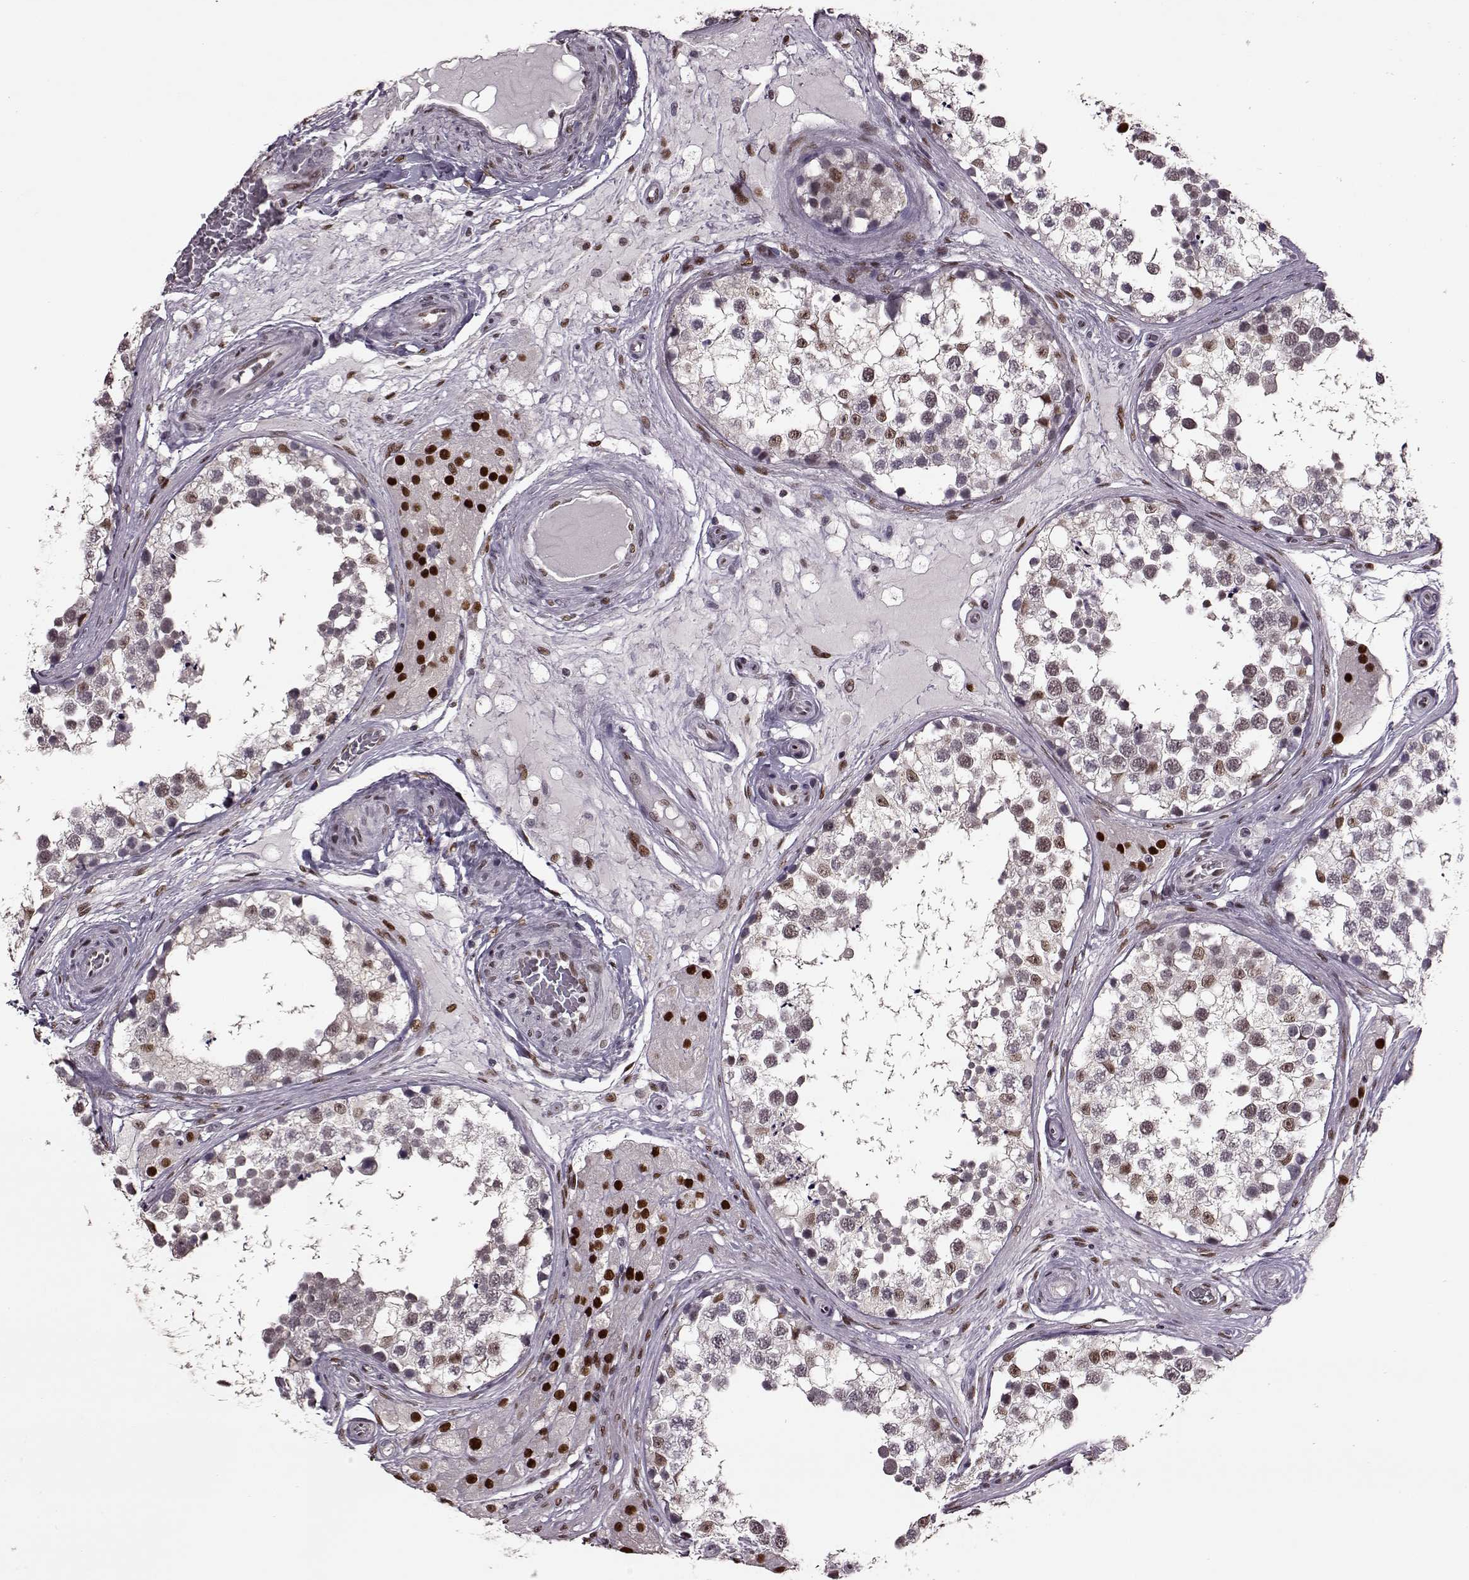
{"staining": {"intensity": "weak", "quantity": "<25%", "location": "nuclear"}, "tissue": "testis", "cell_type": "Cells in seminiferous ducts", "image_type": "normal", "snomed": [{"axis": "morphology", "description": "Normal tissue, NOS"}, {"axis": "morphology", "description": "Seminoma, NOS"}, {"axis": "topography", "description": "Testis"}], "caption": "High magnification brightfield microscopy of unremarkable testis stained with DAB (brown) and counterstained with hematoxylin (blue): cells in seminiferous ducts show no significant staining.", "gene": "FTO", "patient": {"sex": "male", "age": 65}}